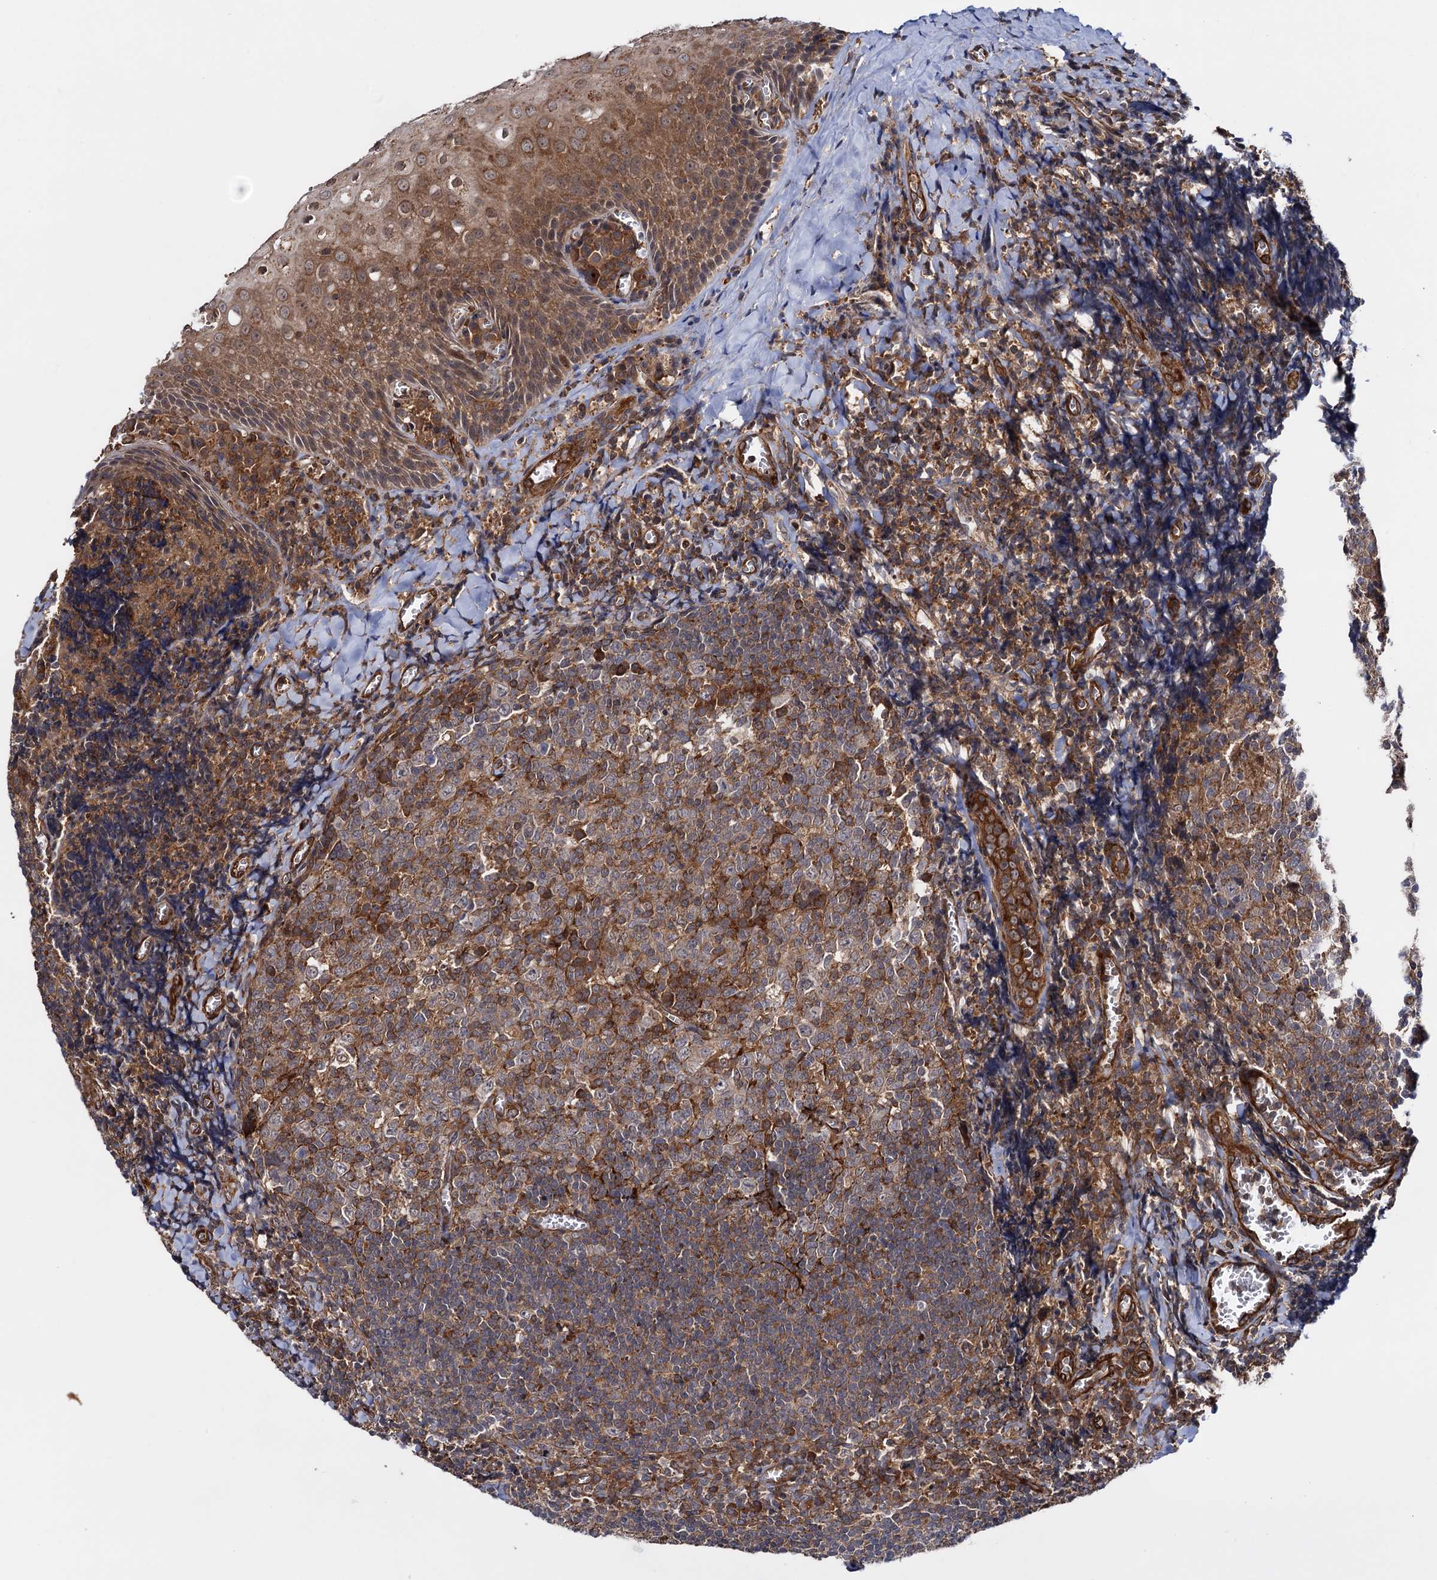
{"staining": {"intensity": "moderate", "quantity": "25%-75%", "location": "cytoplasmic/membranous"}, "tissue": "tonsil", "cell_type": "Germinal center cells", "image_type": "normal", "snomed": [{"axis": "morphology", "description": "Normal tissue, NOS"}, {"axis": "topography", "description": "Tonsil"}], "caption": "A micrograph showing moderate cytoplasmic/membranous expression in about 25%-75% of germinal center cells in normal tonsil, as visualized by brown immunohistochemical staining.", "gene": "ATP8B4", "patient": {"sex": "male", "age": 27}}